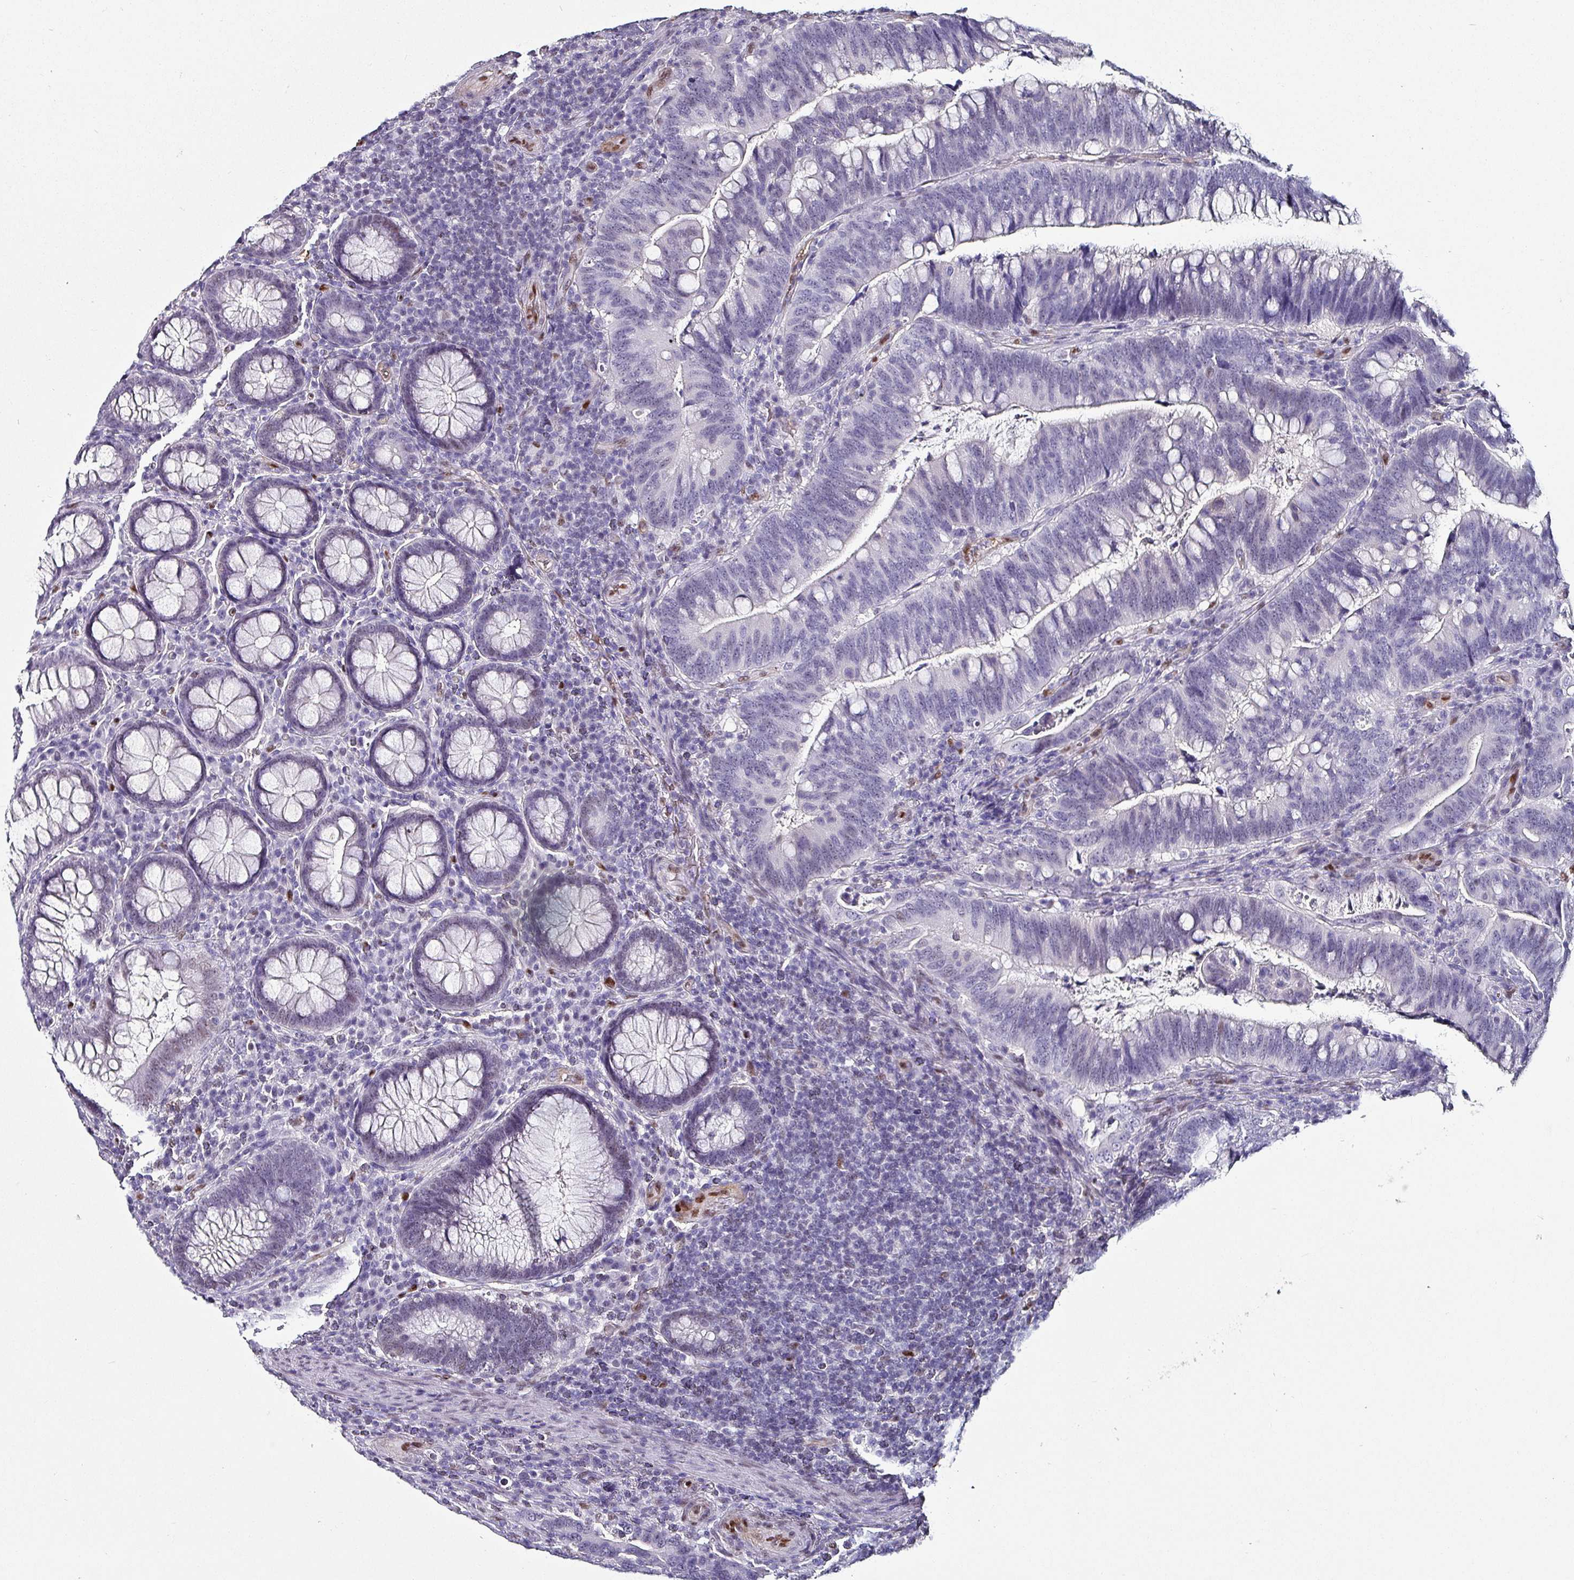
{"staining": {"intensity": "negative", "quantity": "none", "location": "none"}, "tissue": "colorectal cancer", "cell_type": "Tumor cells", "image_type": "cancer", "snomed": [{"axis": "morphology", "description": "Adenocarcinoma, NOS"}, {"axis": "topography", "description": "Colon"}], "caption": "Tumor cells show no significant expression in colorectal cancer (adenocarcinoma).", "gene": "ZNF816-ZNF321P", "patient": {"sex": "female", "age": 66}}